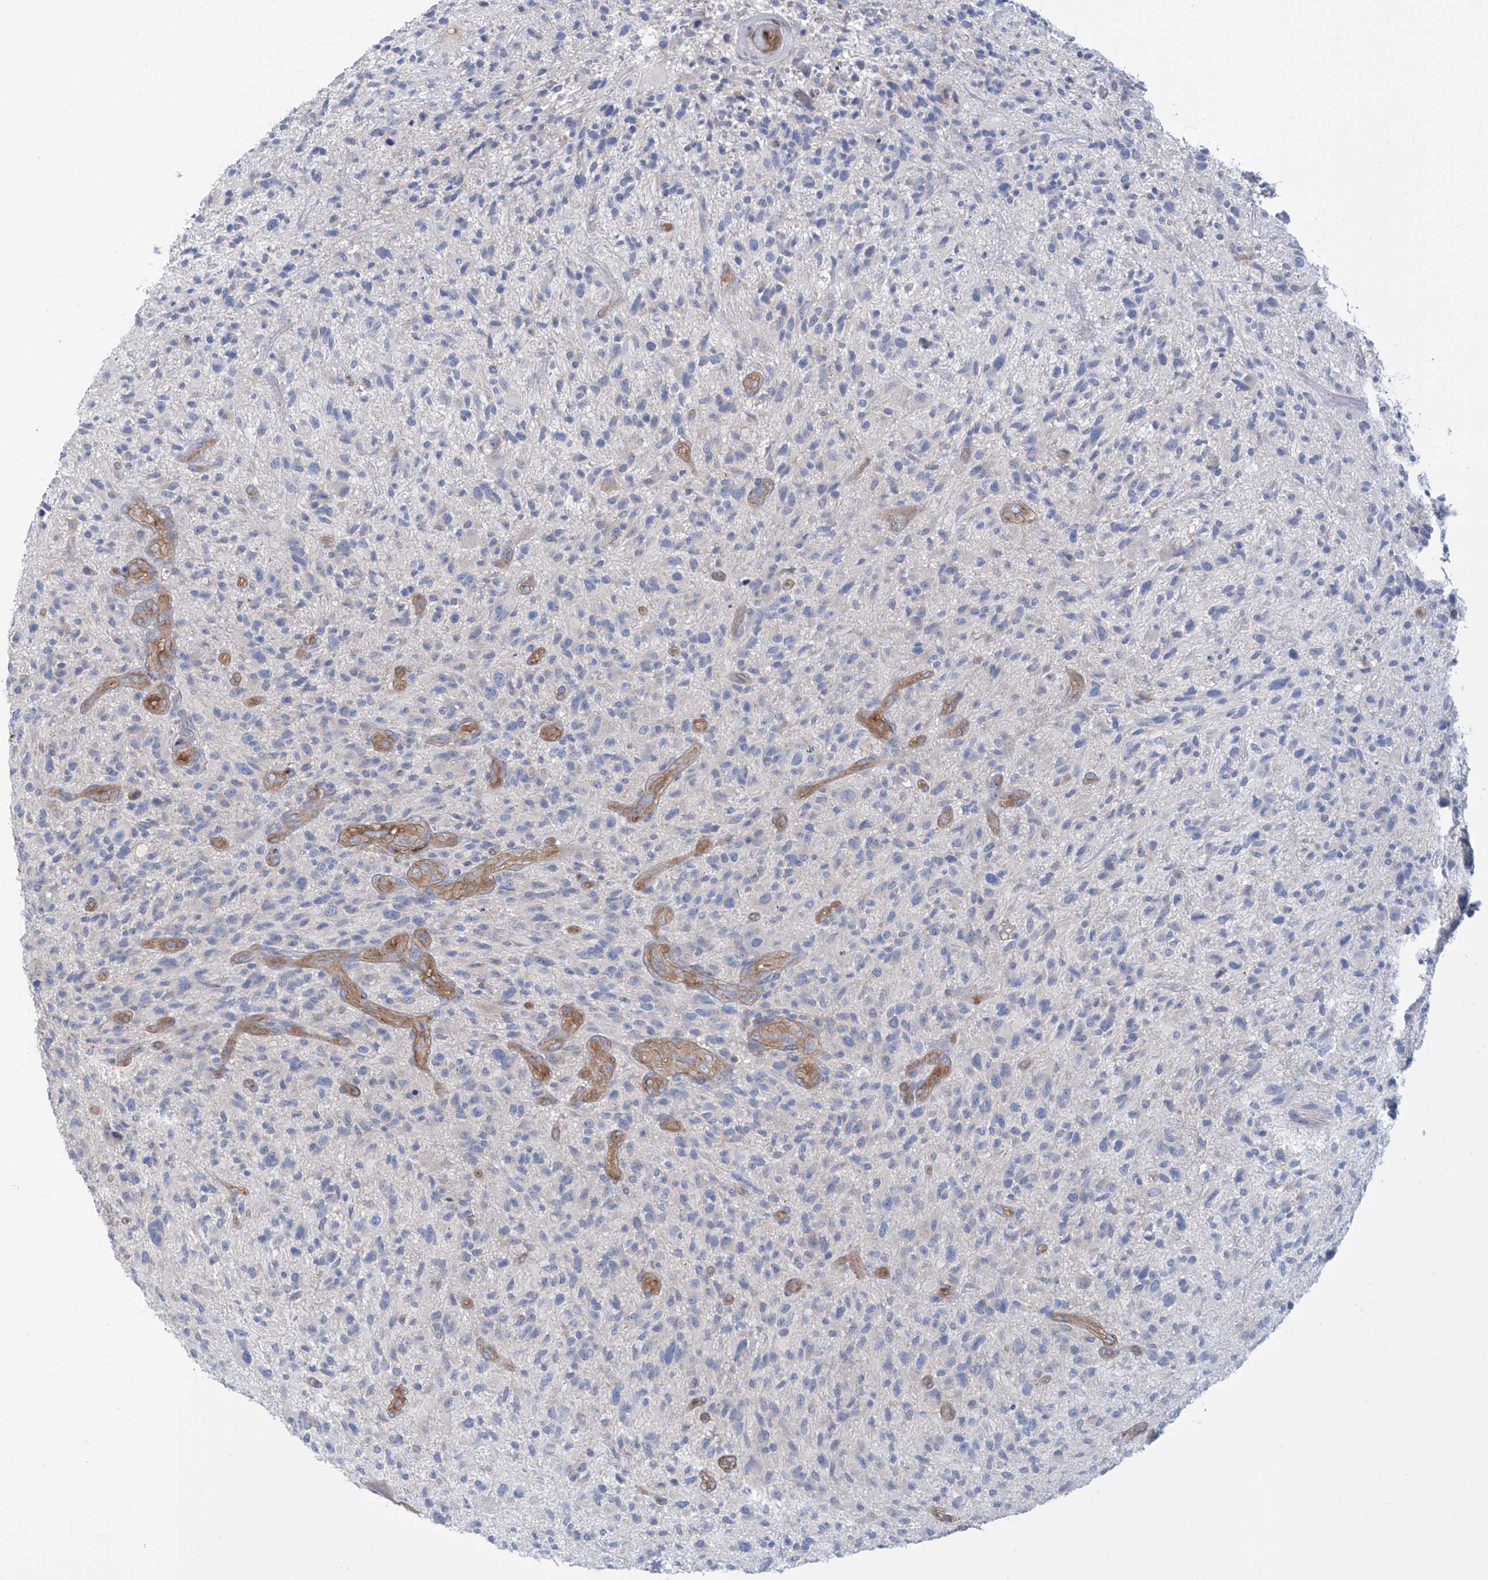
{"staining": {"intensity": "negative", "quantity": "none", "location": "none"}, "tissue": "glioma", "cell_type": "Tumor cells", "image_type": "cancer", "snomed": [{"axis": "morphology", "description": "Glioma, malignant, High grade"}, {"axis": "topography", "description": "Brain"}], "caption": "Tumor cells show no significant protein expression in glioma.", "gene": "TMEM209", "patient": {"sex": "male", "age": 47}}